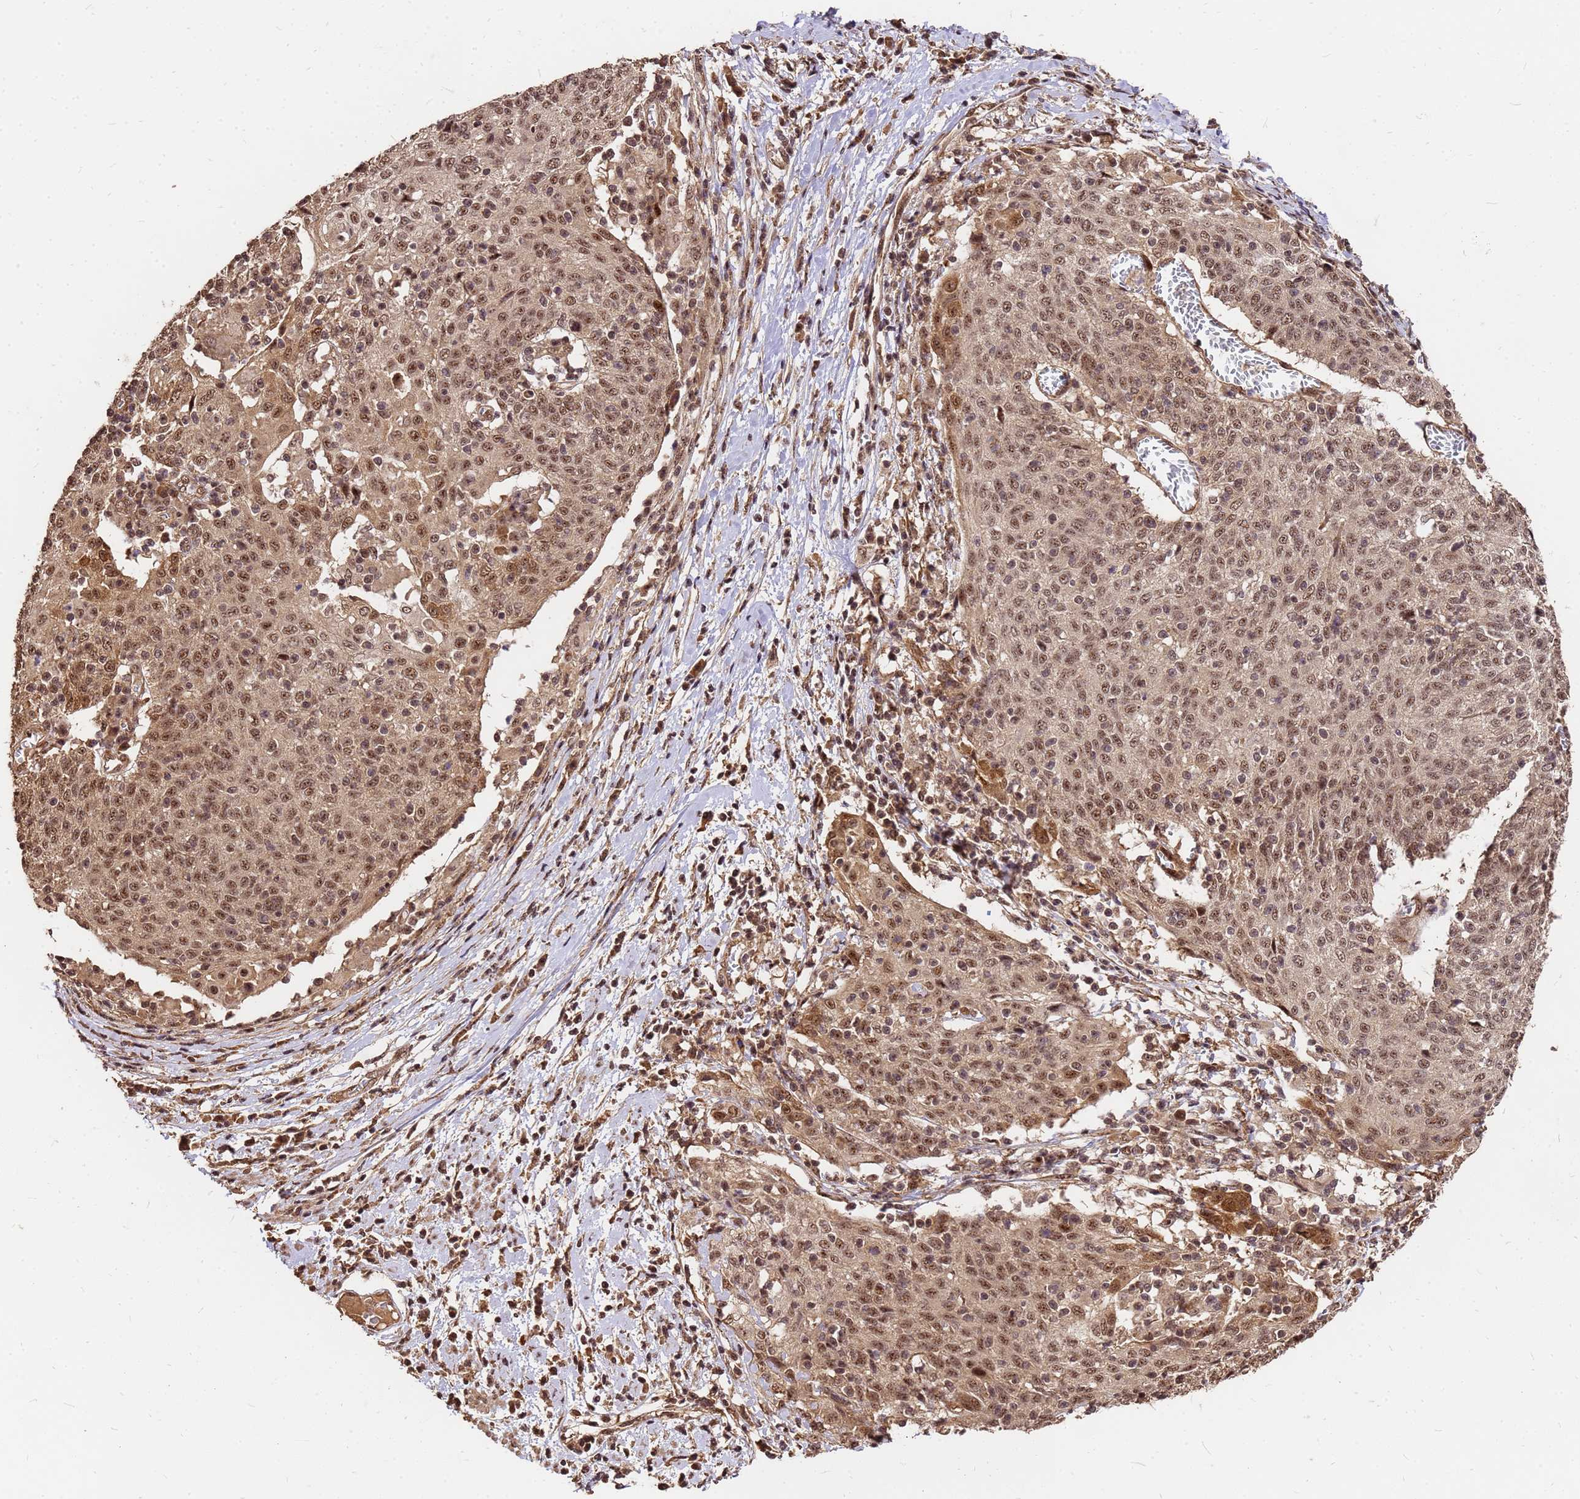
{"staining": {"intensity": "moderate", "quantity": ">75%", "location": "cytoplasmic/membranous,nuclear"}, "tissue": "cervical cancer", "cell_type": "Tumor cells", "image_type": "cancer", "snomed": [{"axis": "morphology", "description": "Squamous cell carcinoma, NOS"}, {"axis": "topography", "description": "Cervix"}], "caption": "Protein expression analysis of cervical cancer exhibits moderate cytoplasmic/membranous and nuclear expression in approximately >75% of tumor cells.", "gene": "GPATCH8", "patient": {"sex": "female", "age": 52}}